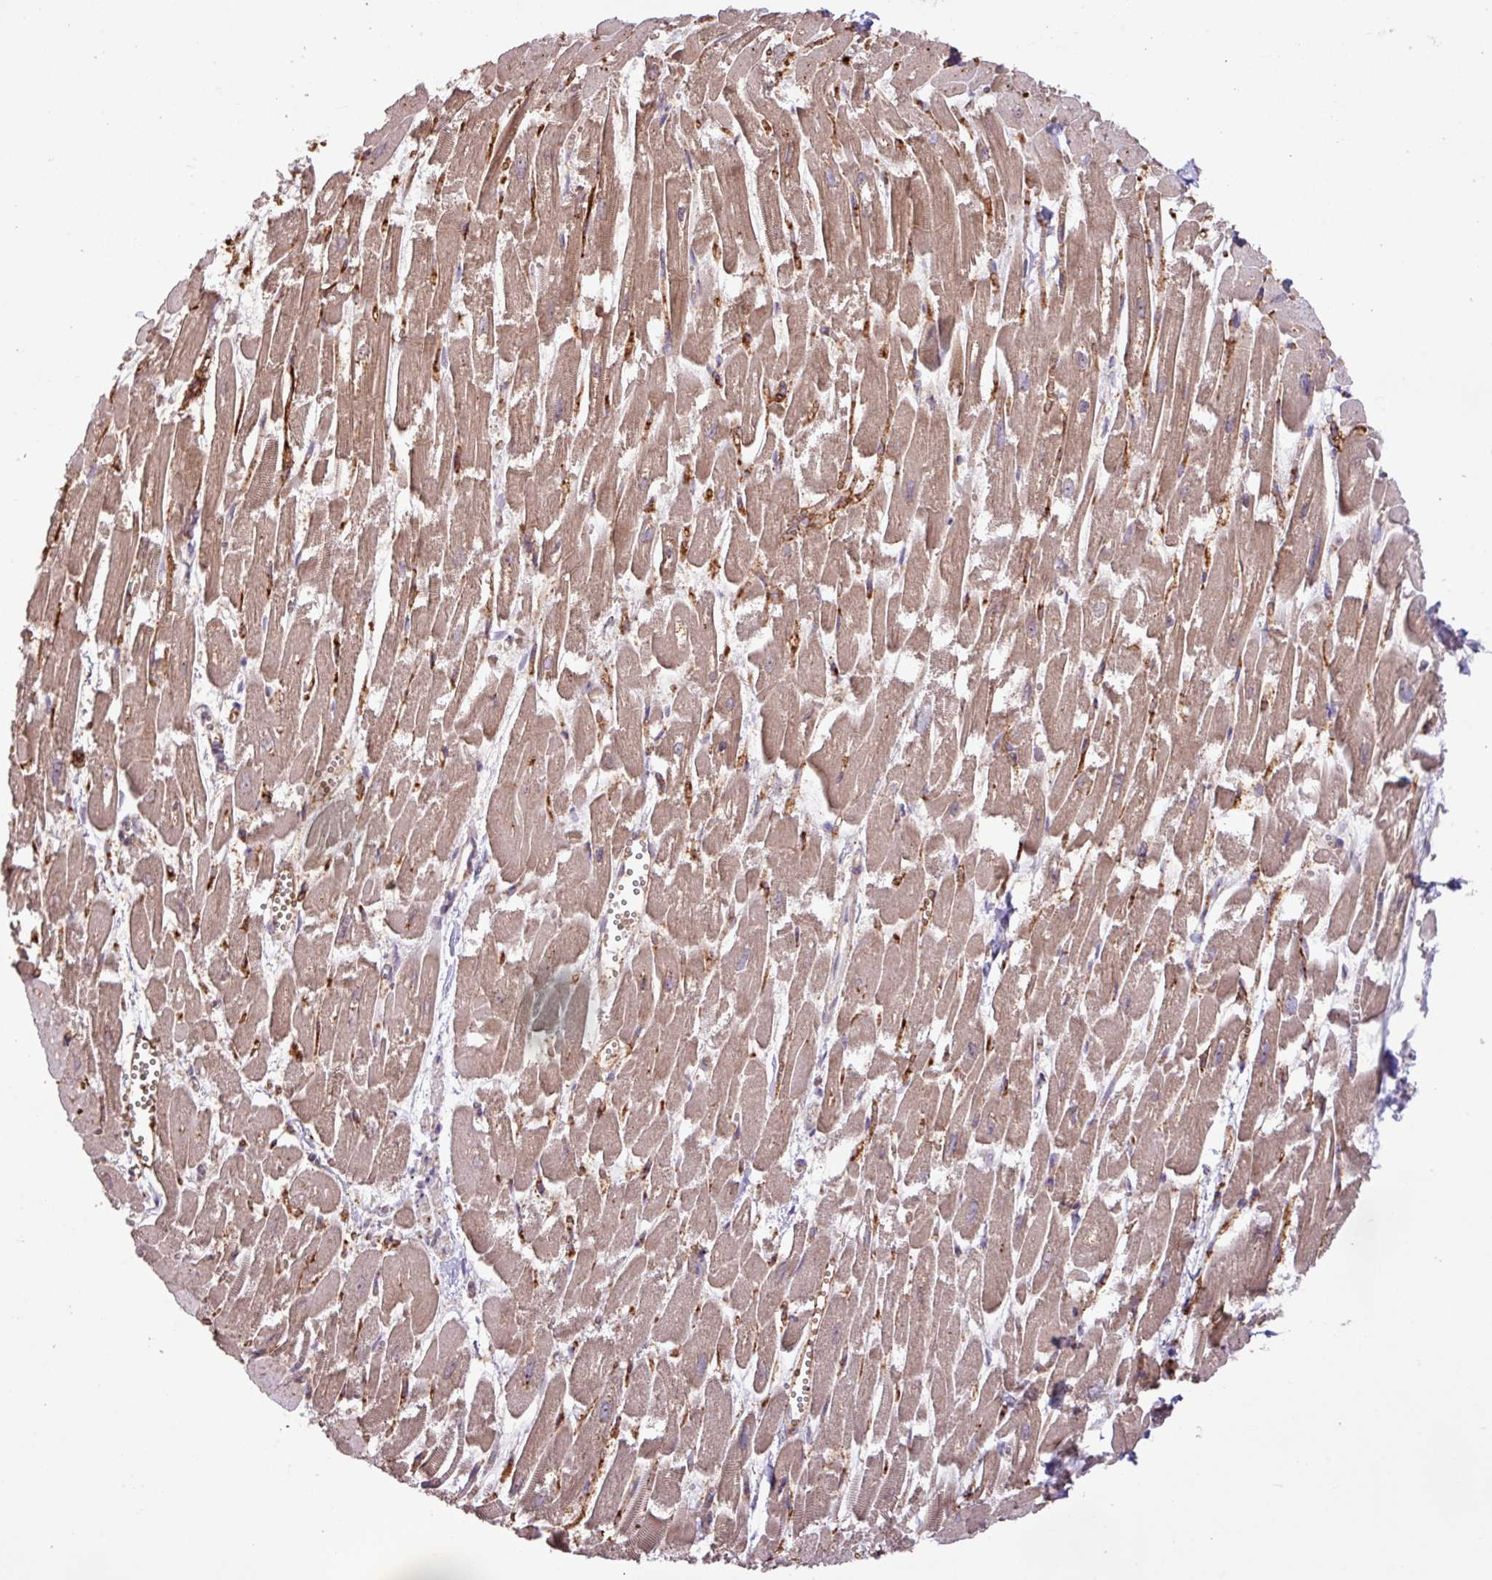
{"staining": {"intensity": "moderate", "quantity": ">75%", "location": "cytoplasmic/membranous,nuclear"}, "tissue": "heart muscle", "cell_type": "Cardiomyocytes", "image_type": "normal", "snomed": [{"axis": "morphology", "description": "Normal tissue, NOS"}, {"axis": "topography", "description": "Heart"}], "caption": "Protein positivity by immunohistochemistry (IHC) displays moderate cytoplasmic/membranous,nuclear staining in approximately >75% of cardiomyocytes in unremarkable heart muscle.", "gene": "GON7", "patient": {"sex": "male", "age": 54}}